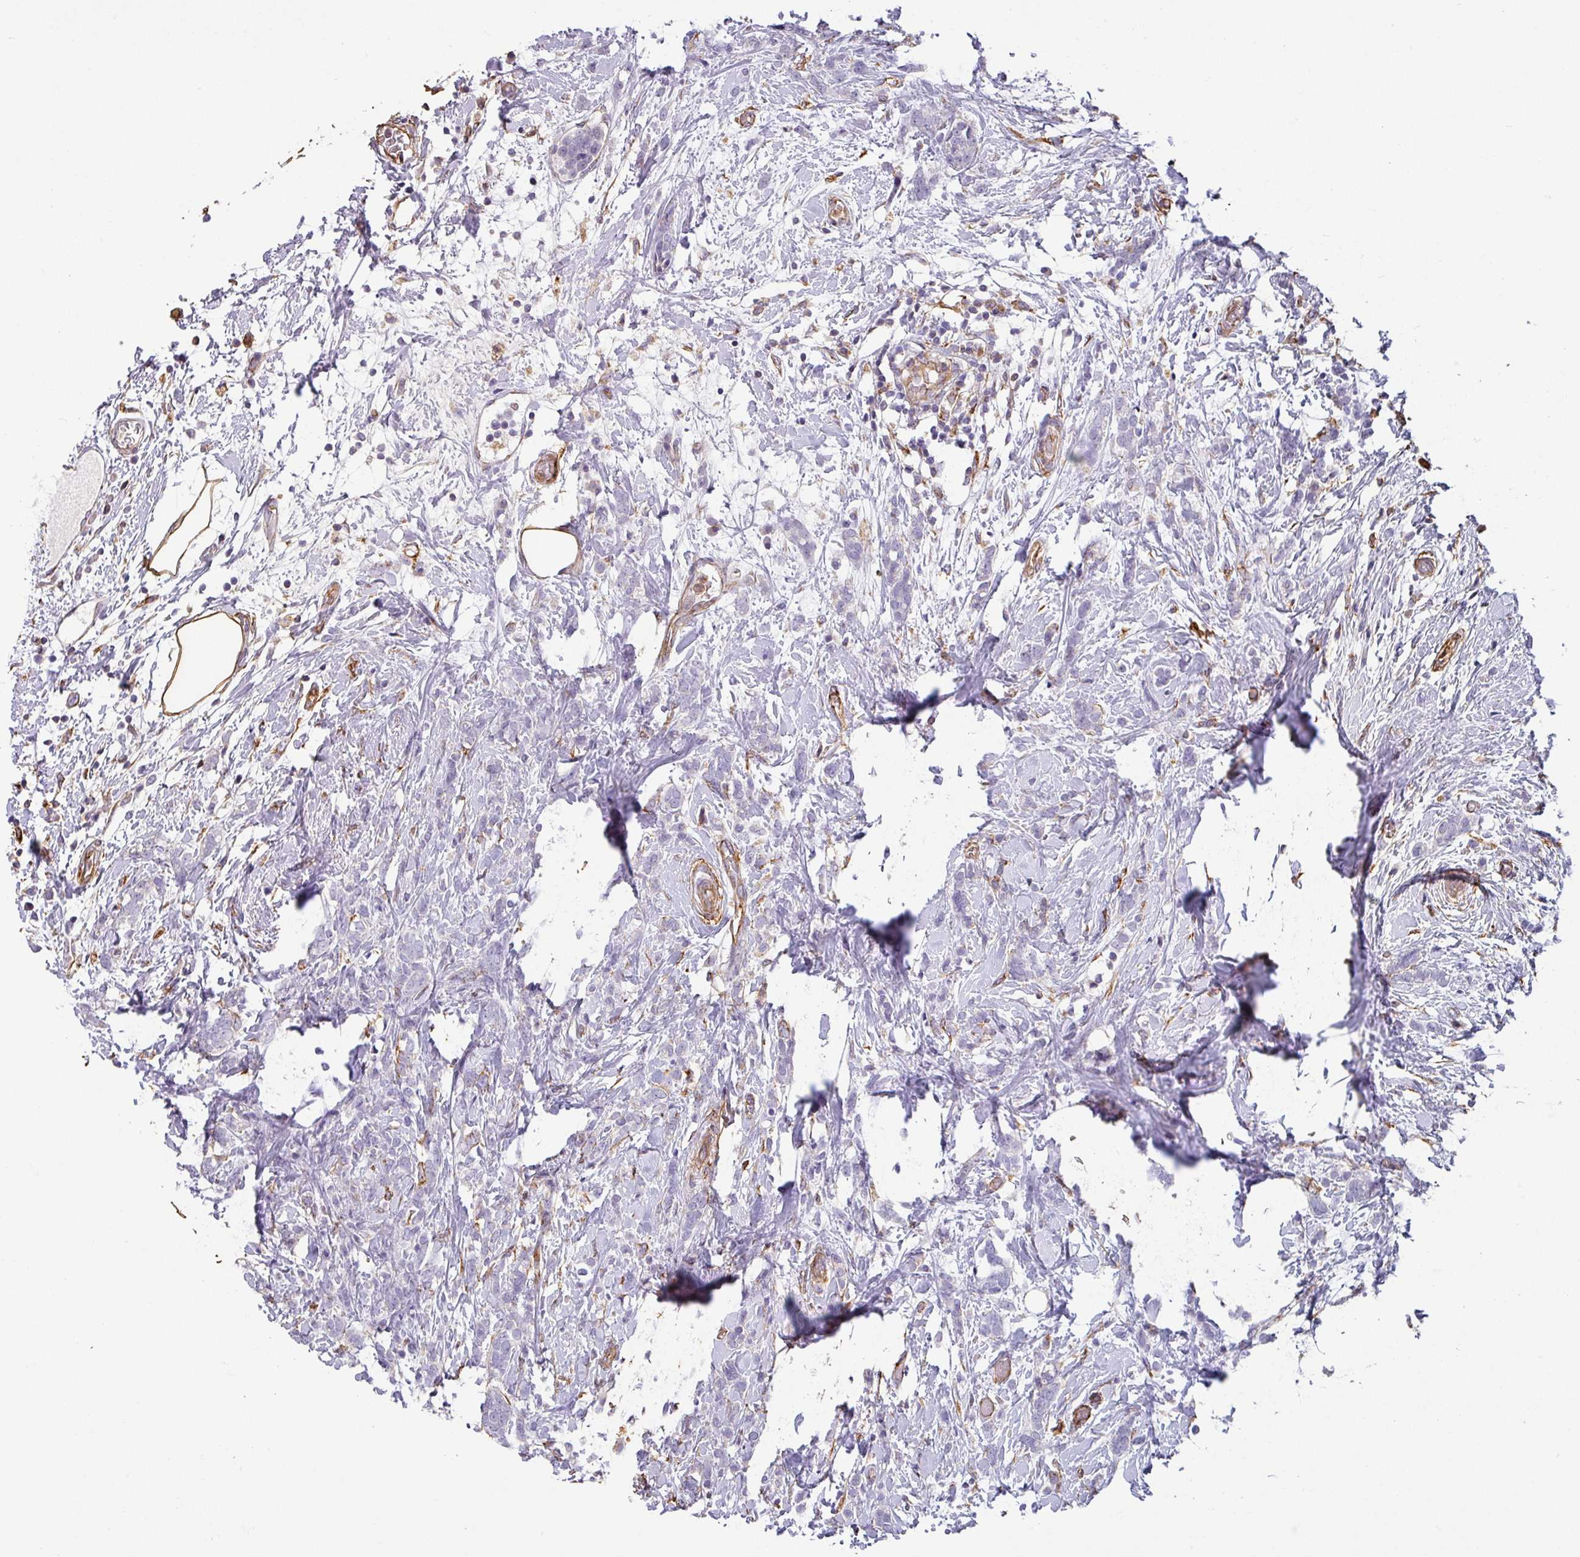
{"staining": {"intensity": "negative", "quantity": "none", "location": "none"}, "tissue": "breast cancer", "cell_type": "Tumor cells", "image_type": "cancer", "snomed": [{"axis": "morphology", "description": "Lobular carcinoma"}, {"axis": "topography", "description": "Breast"}], "caption": "Immunohistochemical staining of breast lobular carcinoma exhibits no significant positivity in tumor cells. The staining is performed using DAB brown chromogen with nuclei counter-stained in using hematoxylin.", "gene": "ZNF280C", "patient": {"sex": "female", "age": 58}}